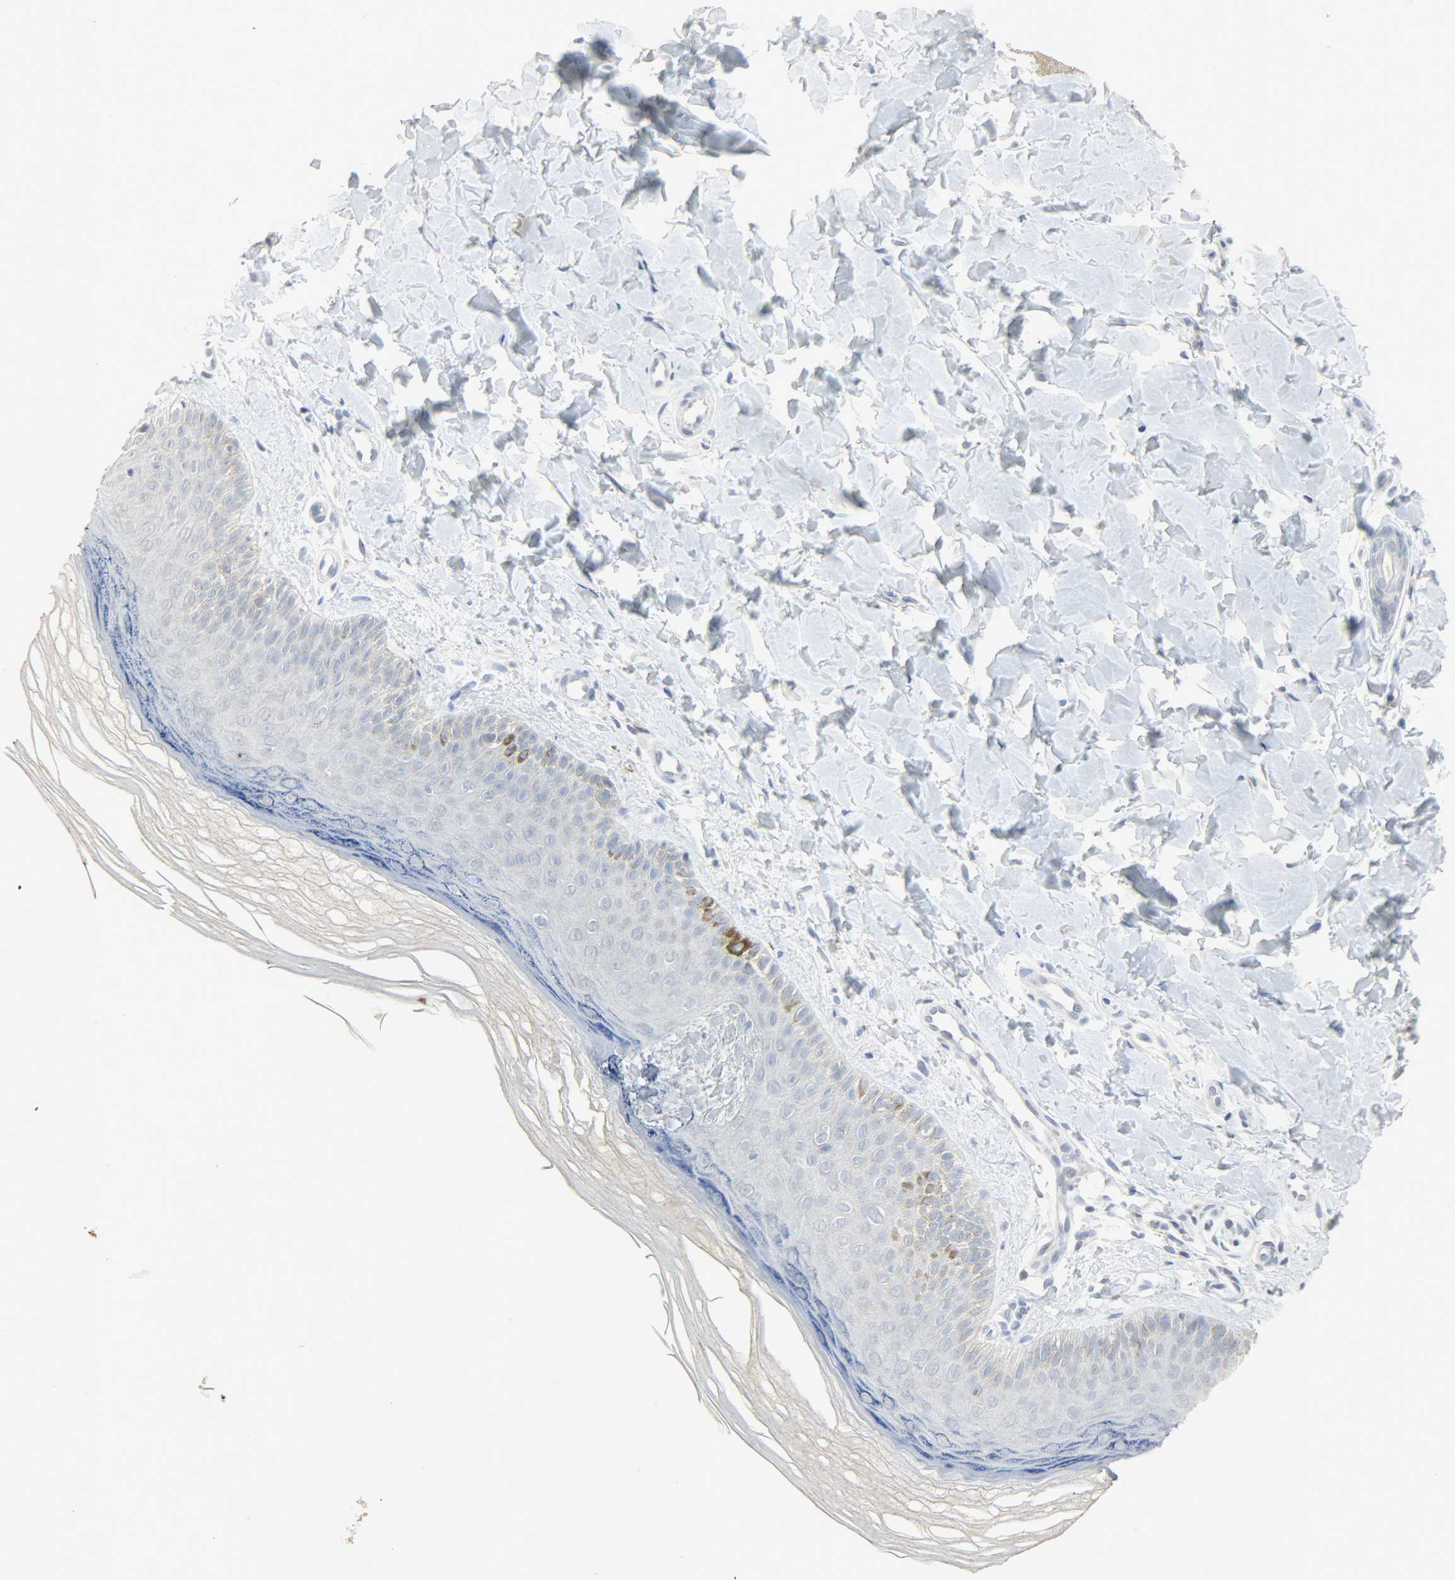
{"staining": {"intensity": "negative", "quantity": "none", "location": "none"}, "tissue": "skin", "cell_type": "Fibroblasts", "image_type": "normal", "snomed": [{"axis": "morphology", "description": "Normal tissue, NOS"}, {"axis": "topography", "description": "Skin"}], "caption": "The photomicrograph demonstrates no staining of fibroblasts in normal skin.", "gene": "CAMK4", "patient": {"sex": "male", "age": 26}}